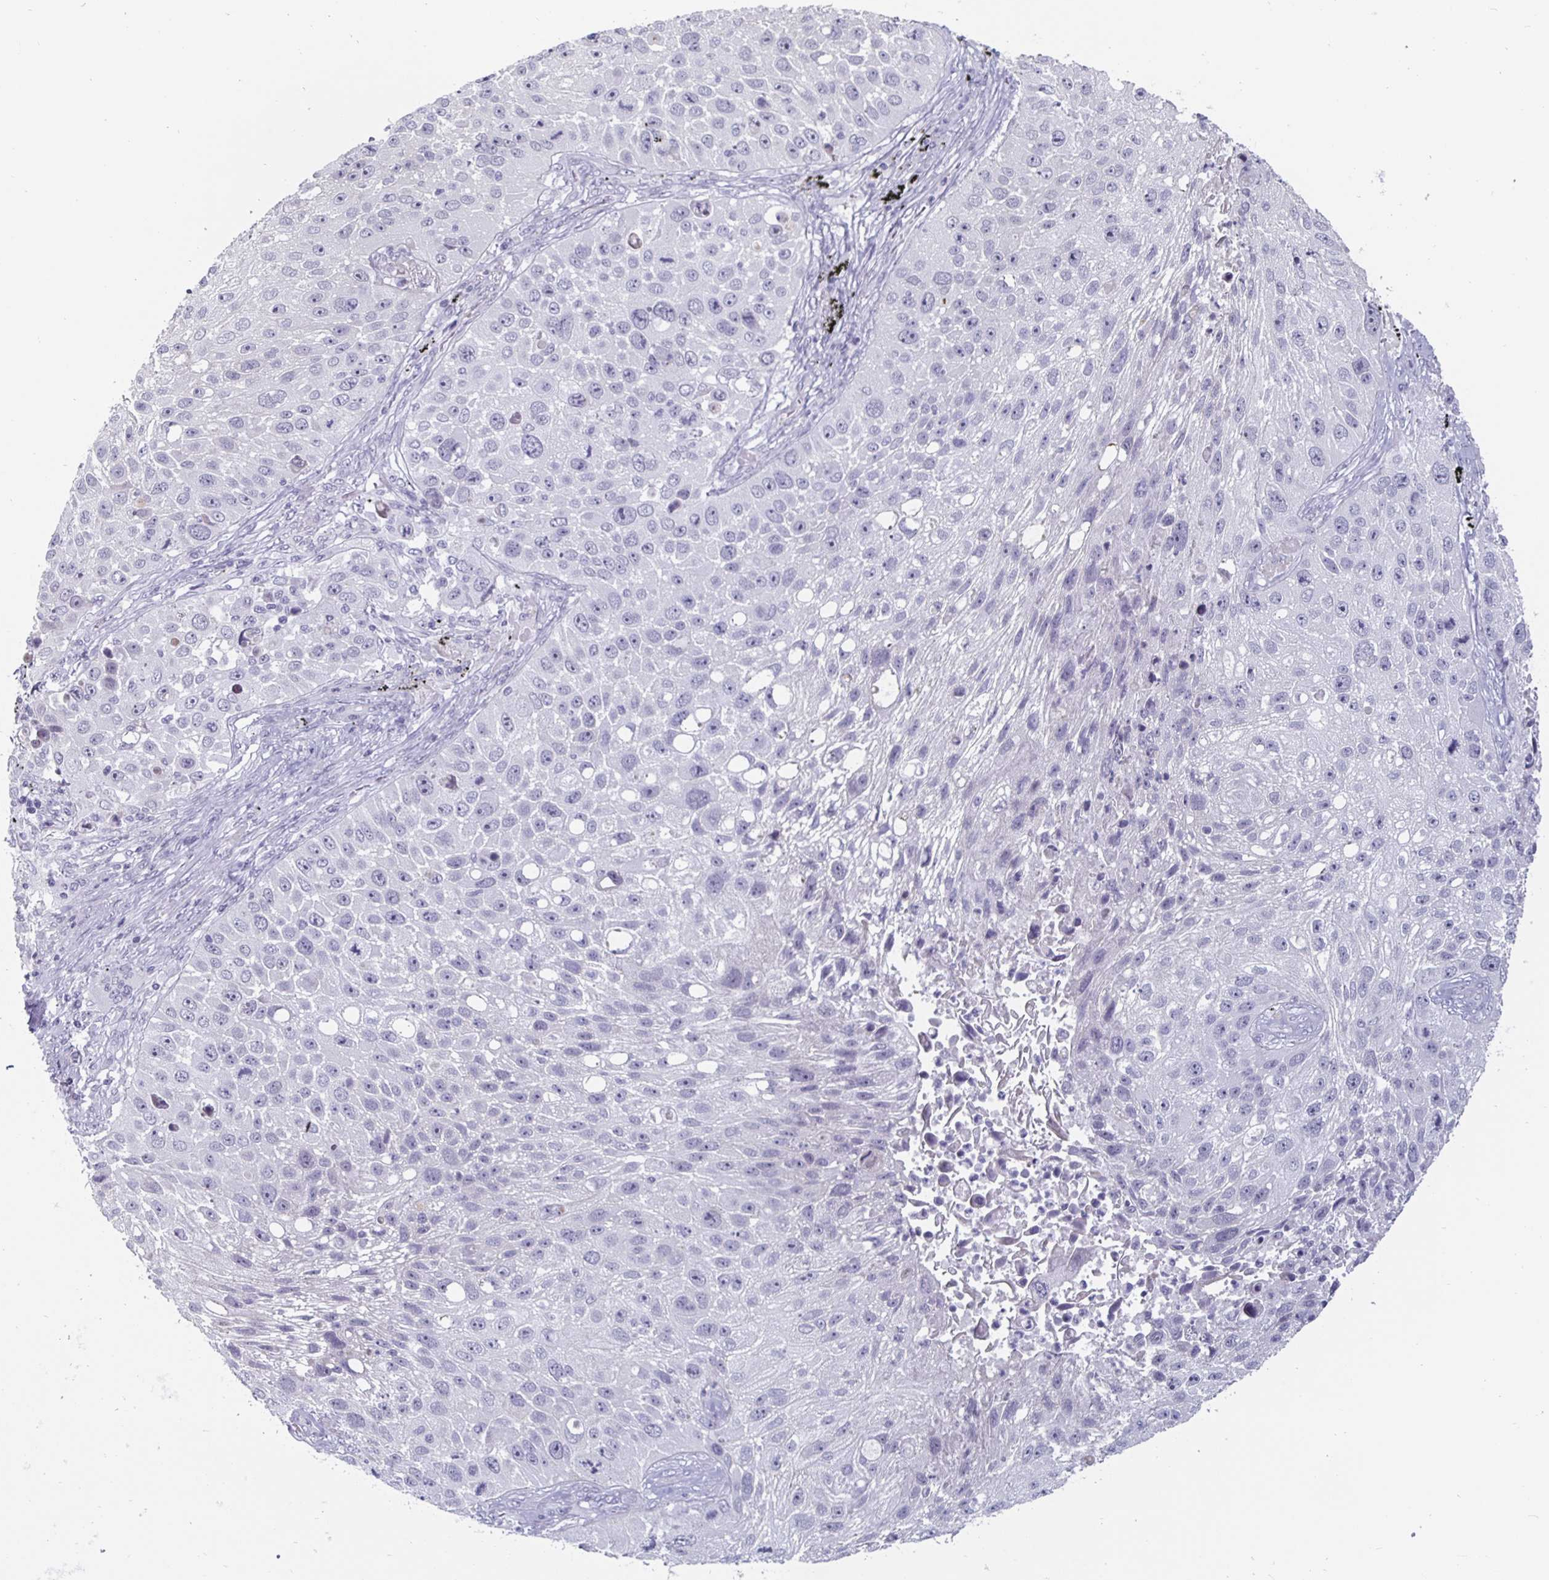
{"staining": {"intensity": "negative", "quantity": "none", "location": "none"}, "tissue": "lung cancer", "cell_type": "Tumor cells", "image_type": "cancer", "snomed": [{"axis": "morphology", "description": "Normal morphology"}, {"axis": "morphology", "description": "Squamous cell carcinoma, NOS"}, {"axis": "topography", "description": "Lymph node"}, {"axis": "topography", "description": "Lung"}], "caption": "Immunohistochemistry of human lung squamous cell carcinoma demonstrates no positivity in tumor cells. (Brightfield microscopy of DAB (3,3'-diaminobenzidine) immunohistochemistry (IHC) at high magnification).", "gene": "OOSP2", "patient": {"sex": "male", "age": 67}}